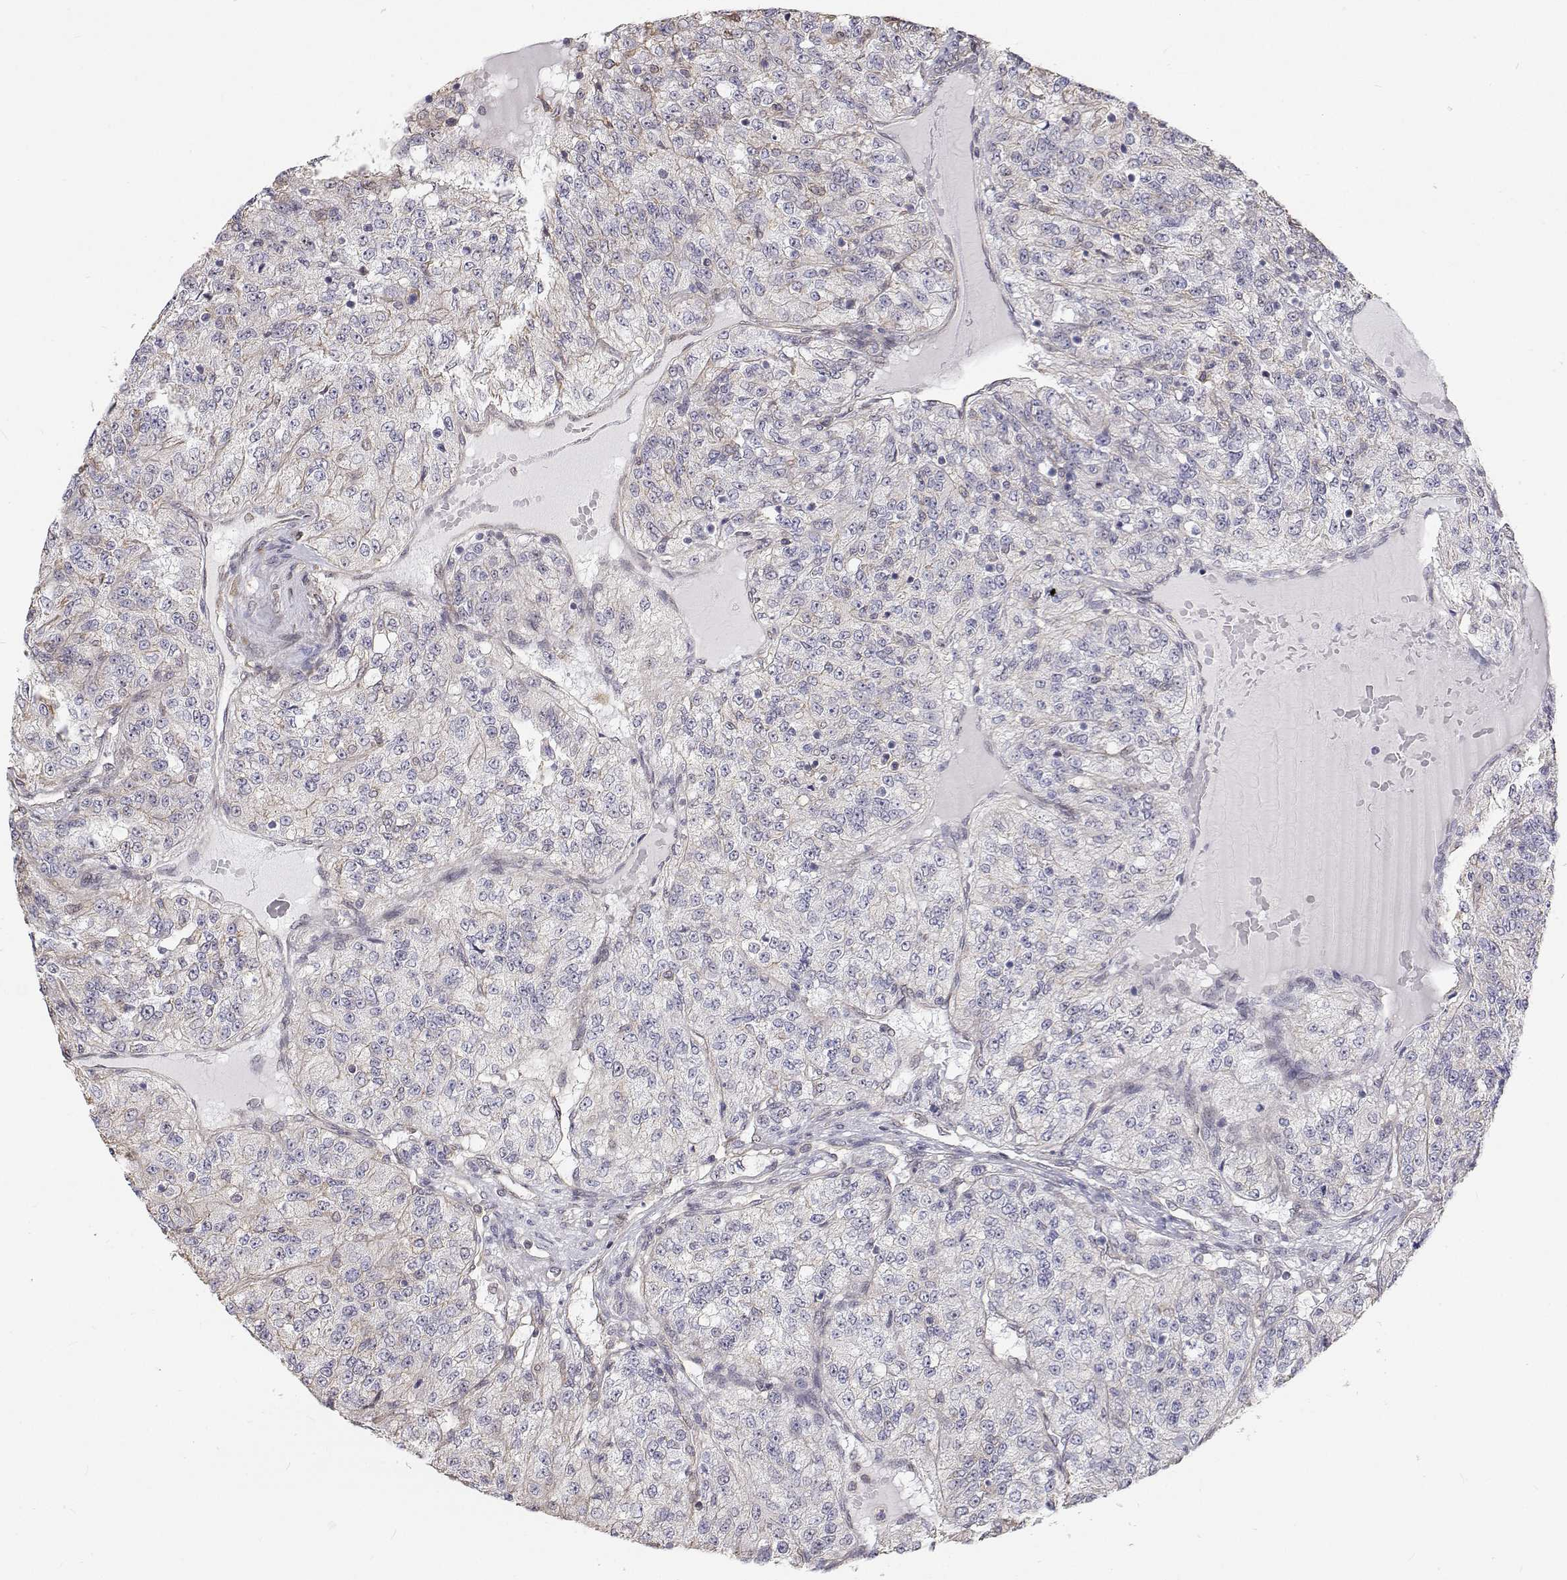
{"staining": {"intensity": "negative", "quantity": "none", "location": "none"}, "tissue": "renal cancer", "cell_type": "Tumor cells", "image_type": "cancer", "snomed": [{"axis": "morphology", "description": "Adenocarcinoma, NOS"}, {"axis": "topography", "description": "Kidney"}], "caption": "Protein analysis of renal adenocarcinoma demonstrates no significant expression in tumor cells.", "gene": "GSDMA", "patient": {"sex": "female", "age": 63}}